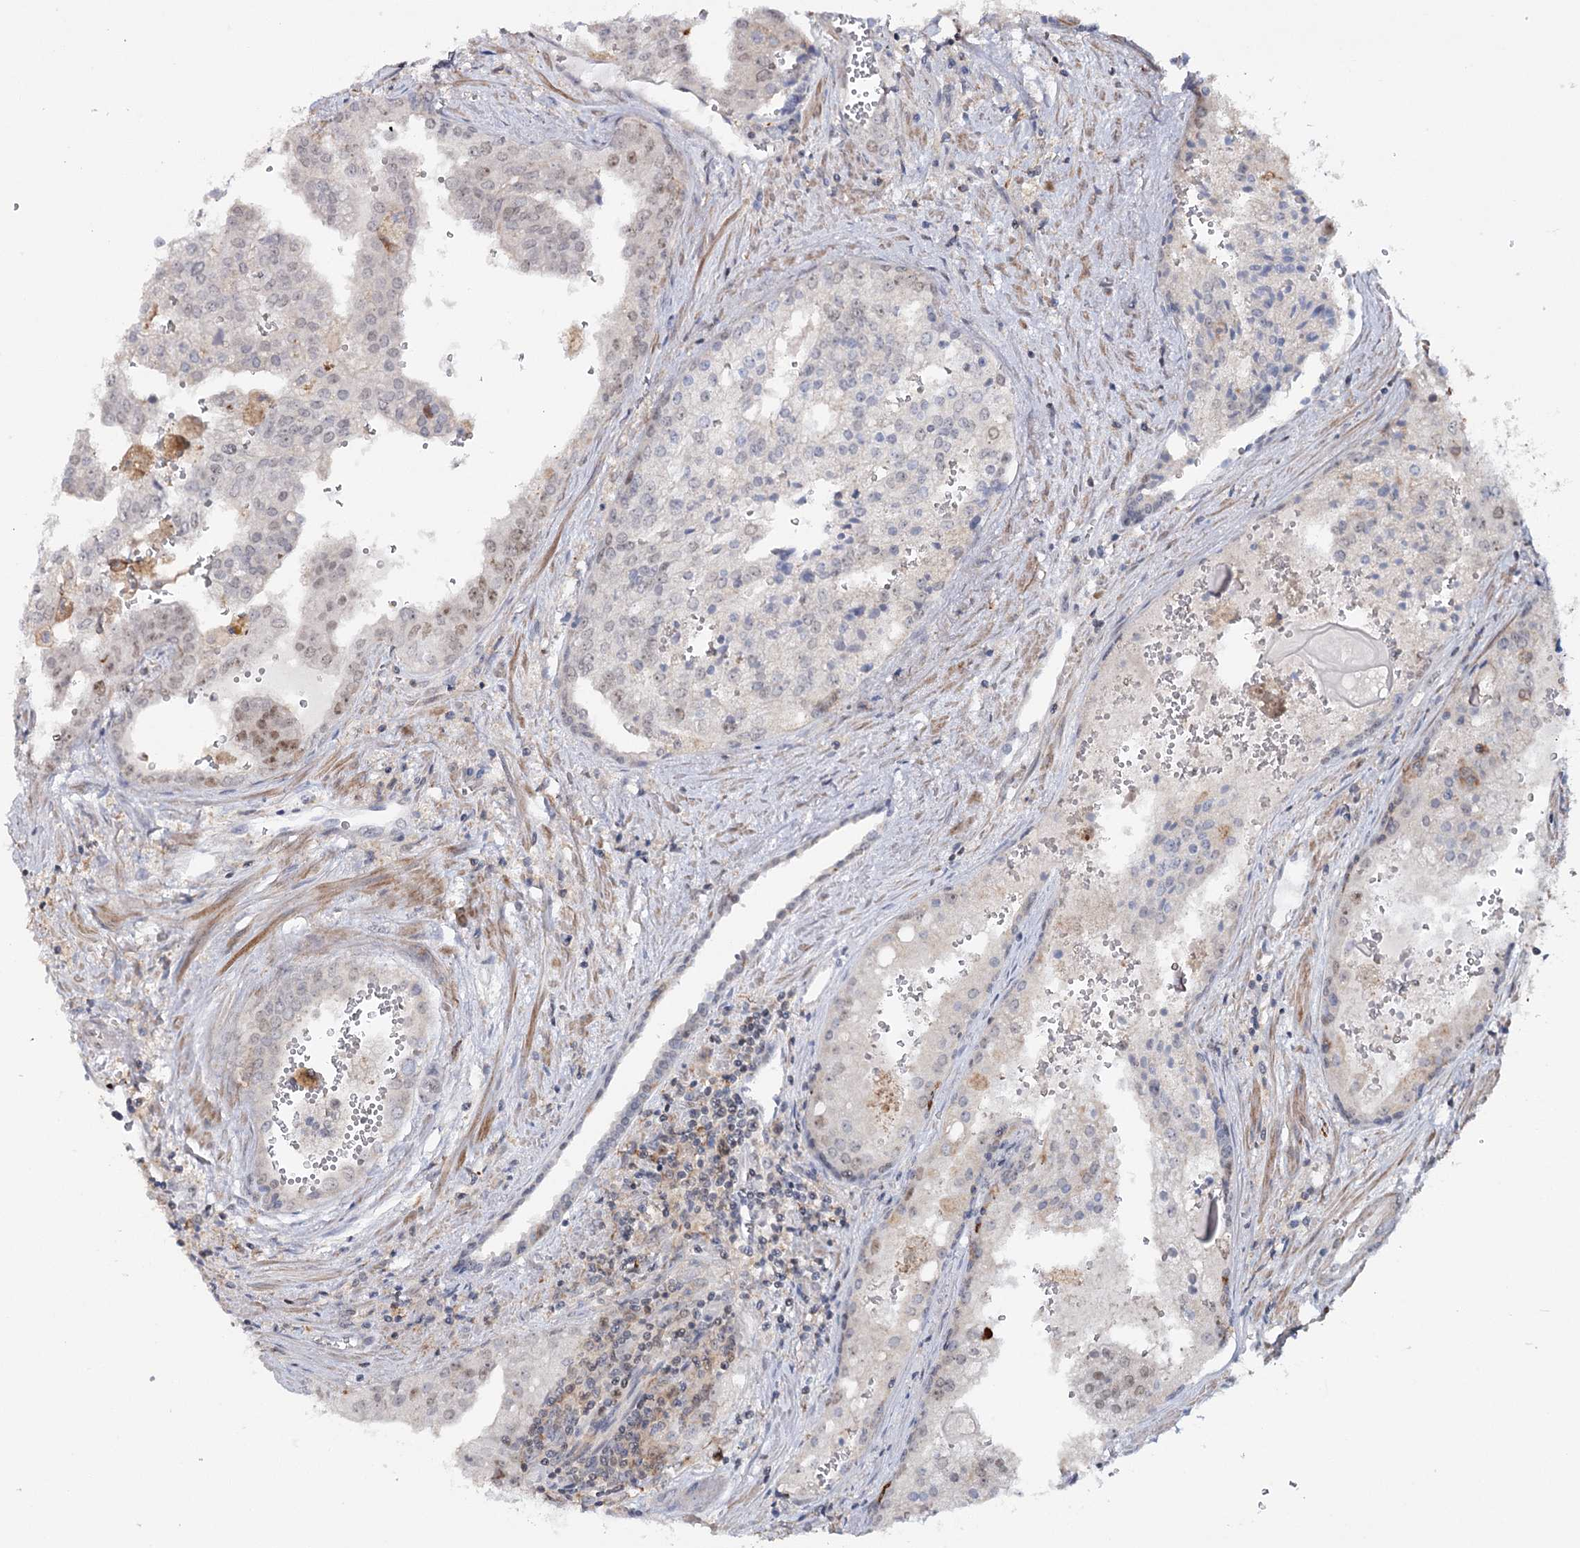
{"staining": {"intensity": "negative", "quantity": "none", "location": "none"}, "tissue": "prostate cancer", "cell_type": "Tumor cells", "image_type": "cancer", "snomed": [{"axis": "morphology", "description": "Adenocarcinoma, High grade"}, {"axis": "topography", "description": "Prostate"}], "caption": "There is no significant positivity in tumor cells of high-grade adenocarcinoma (prostate).", "gene": "ZC3H8", "patient": {"sex": "male", "age": 68}}